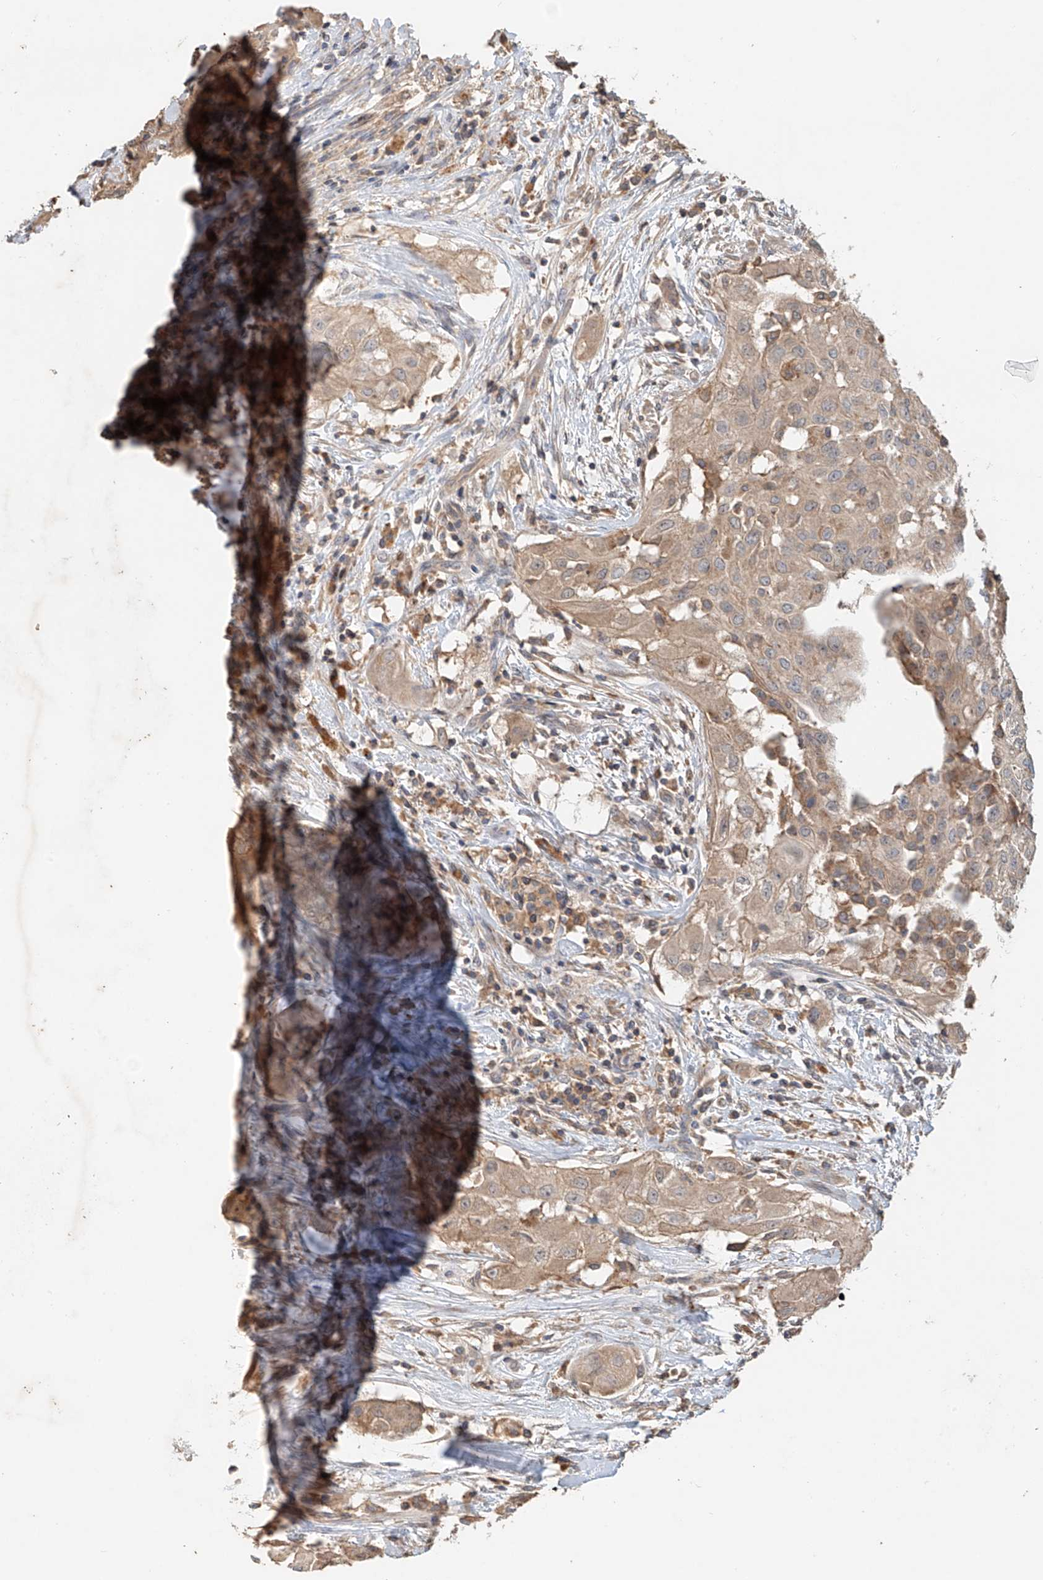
{"staining": {"intensity": "weak", "quantity": ">75%", "location": "cytoplasmic/membranous"}, "tissue": "thyroid cancer", "cell_type": "Tumor cells", "image_type": "cancer", "snomed": [{"axis": "morphology", "description": "Papillary adenocarcinoma, NOS"}, {"axis": "topography", "description": "Thyroid gland"}], "caption": "Thyroid cancer (papillary adenocarcinoma) stained with a brown dye demonstrates weak cytoplasmic/membranous positive expression in approximately >75% of tumor cells.", "gene": "GNB1L", "patient": {"sex": "female", "age": 59}}